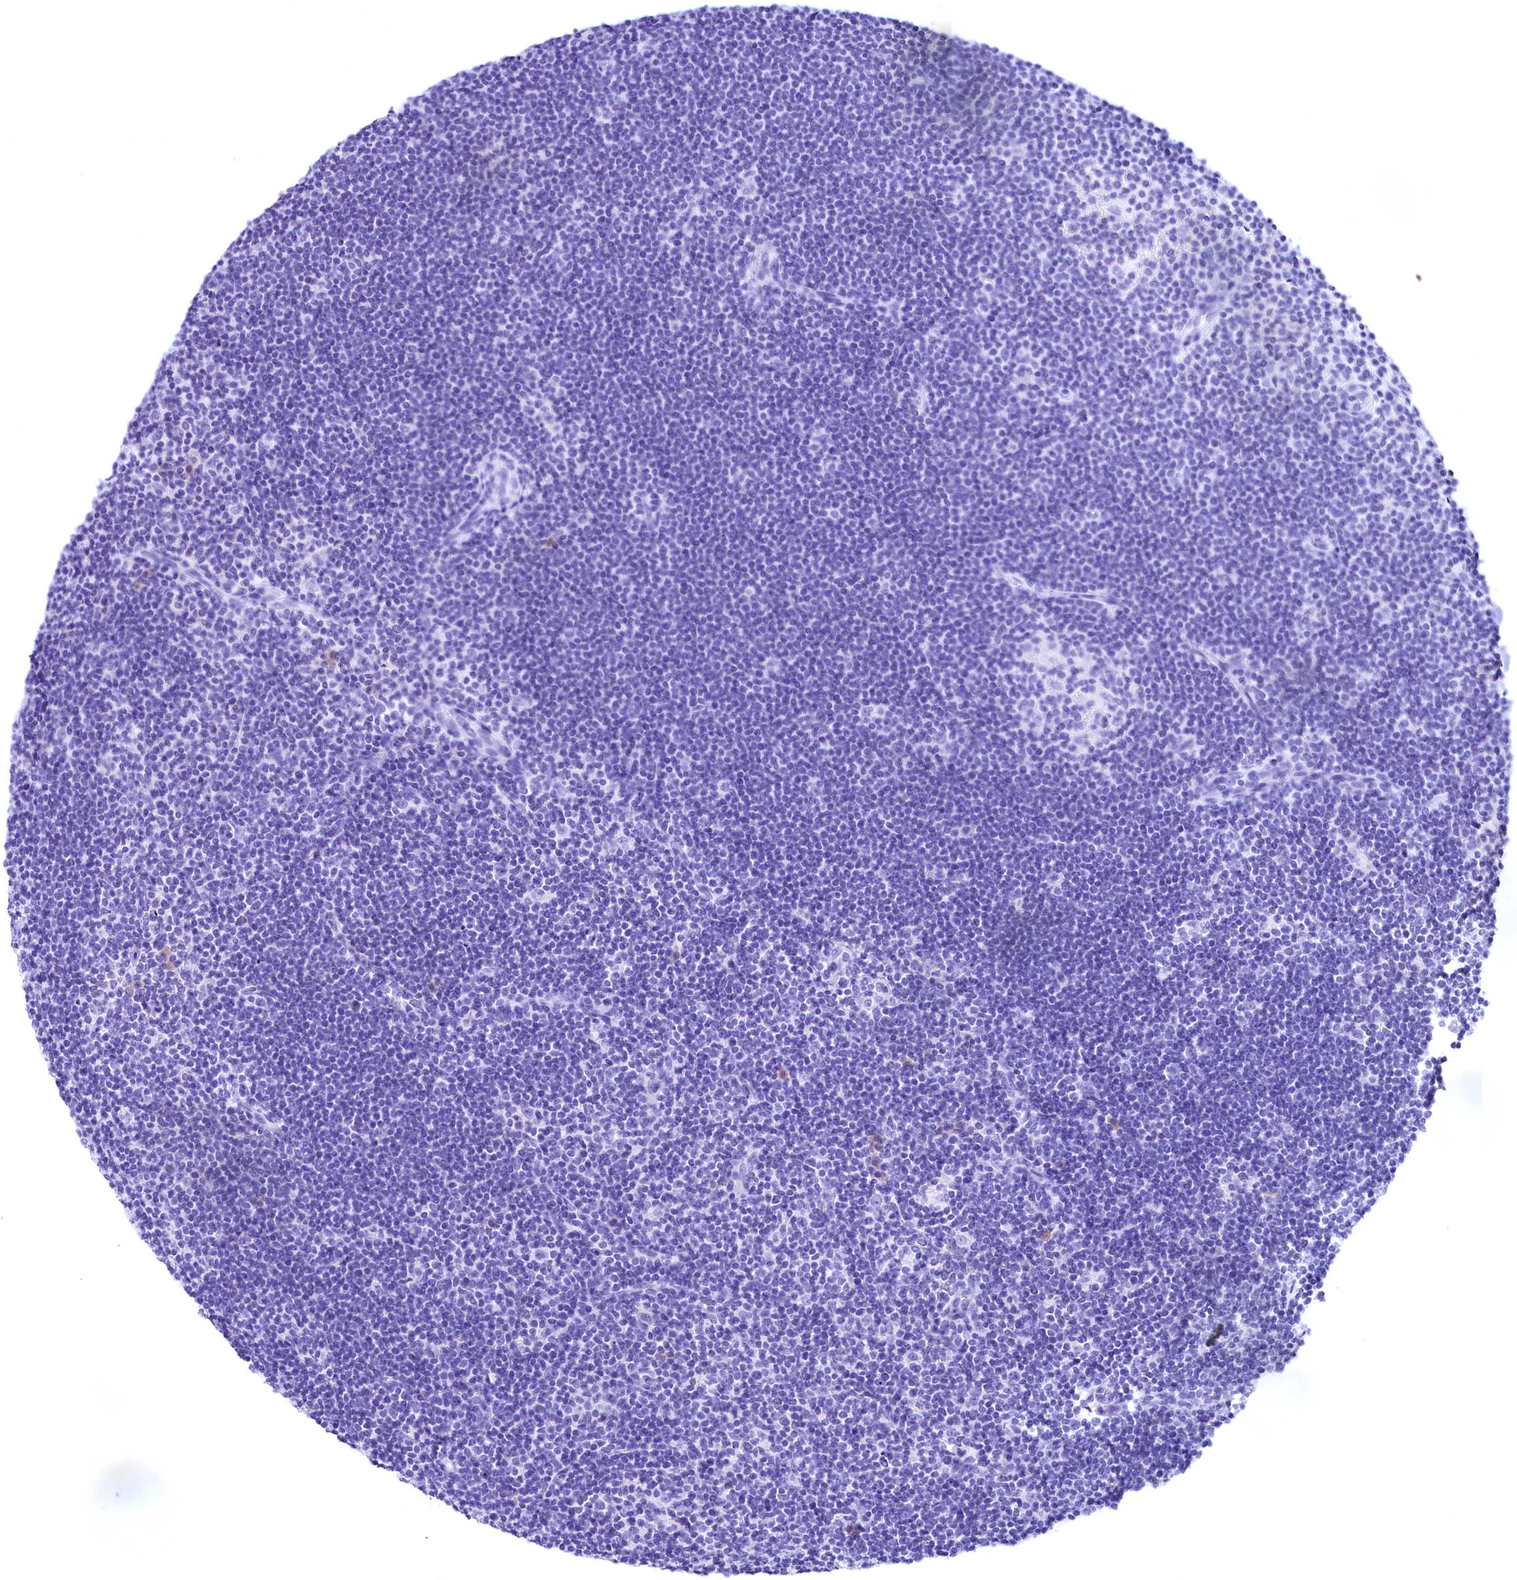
{"staining": {"intensity": "negative", "quantity": "none", "location": "none"}, "tissue": "lymphoma", "cell_type": "Tumor cells", "image_type": "cancer", "snomed": [{"axis": "morphology", "description": "Hodgkin's disease, NOS"}, {"axis": "topography", "description": "Lymph node"}], "caption": "IHC histopathology image of neoplastic tissue: lymphoma stained with DAB (3,3'-diaminobenzidine) displays no significant protein staining in tumor cells. (Brightfield microscopy of DAB immunohistochemistry (IHC) at high magnification).", "gene": "SKIDA1", "patient": {"sex": "female", "age": 57}}